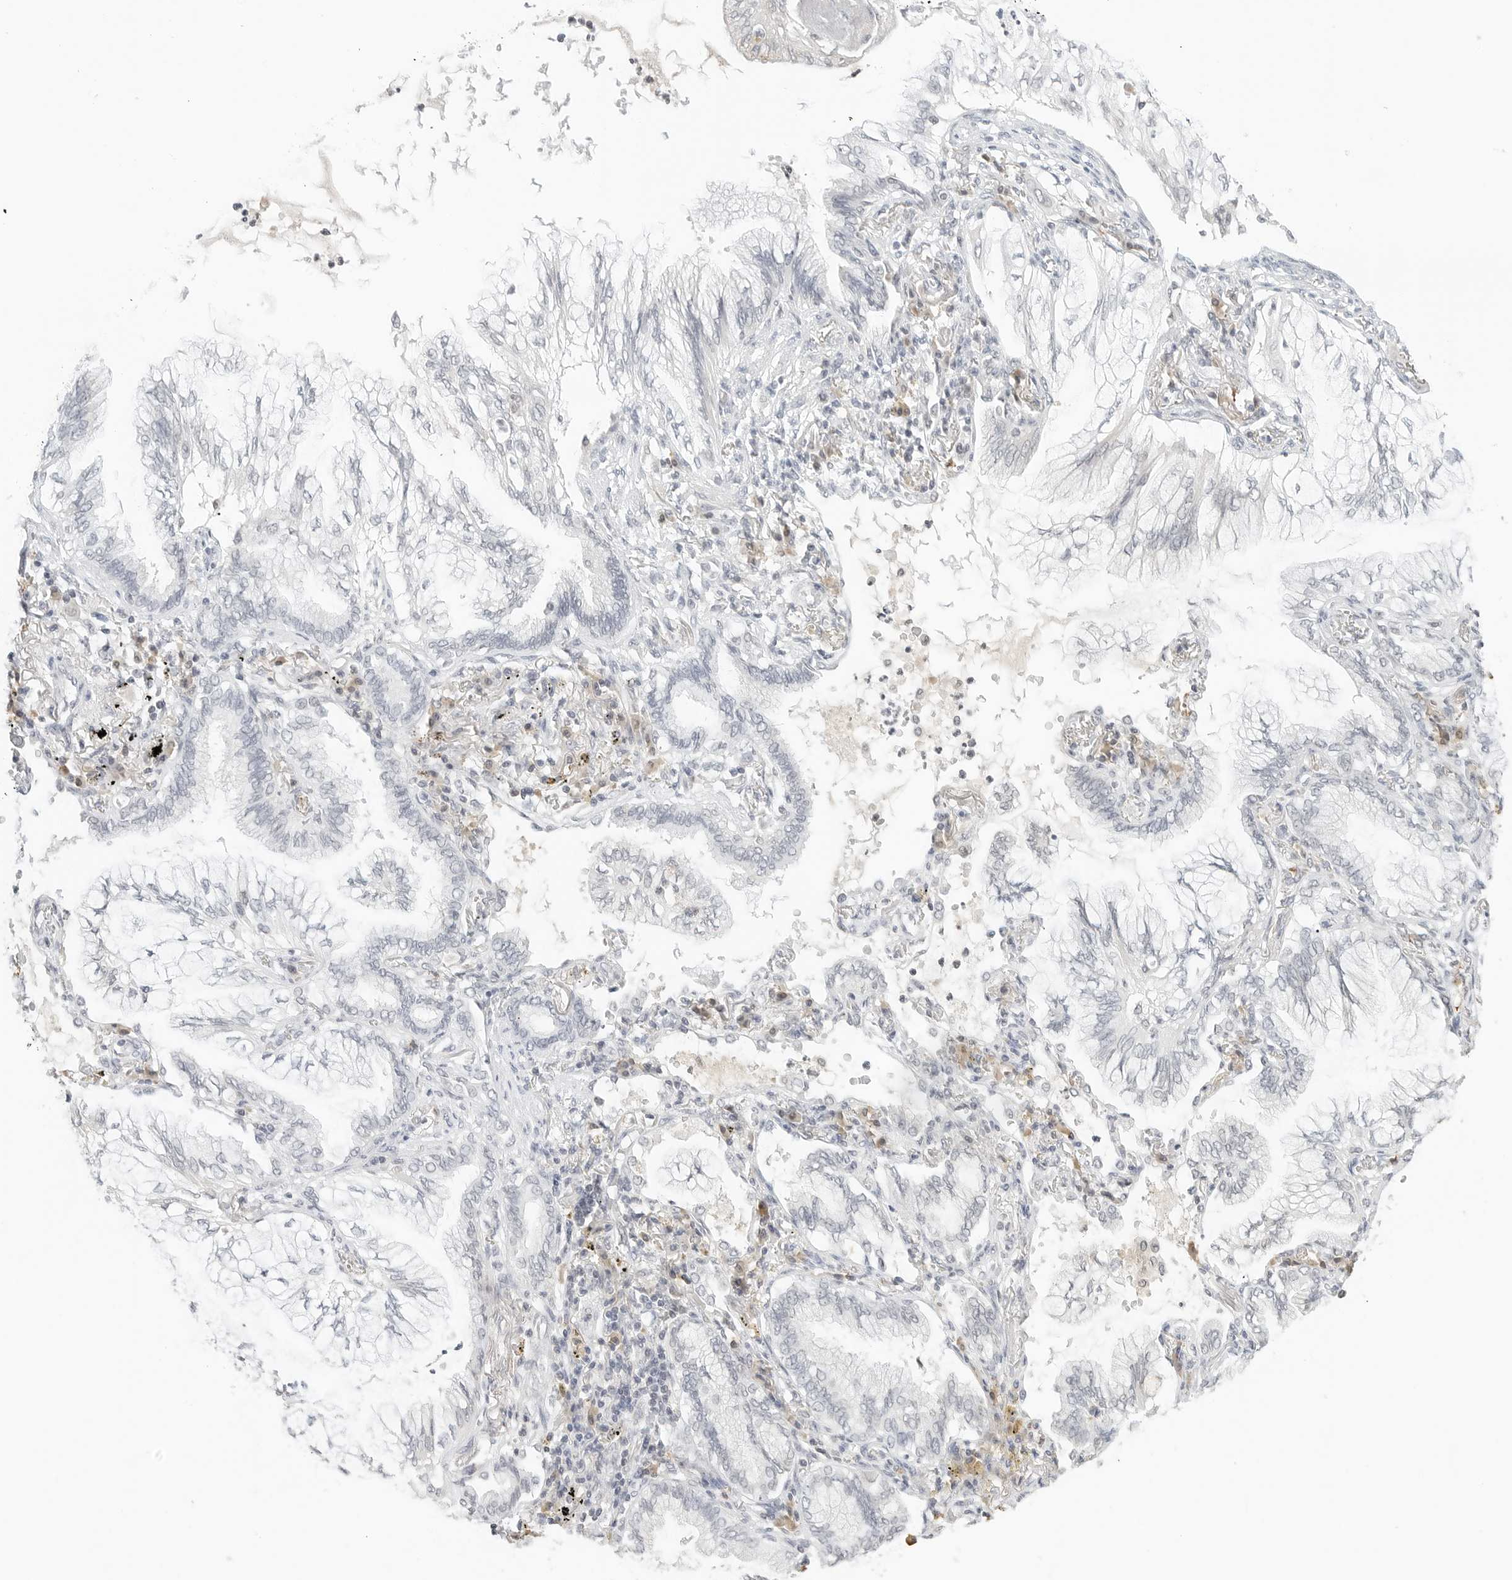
{"staining": {"intensity": "negative", "quantity": "none", "location": "none"}, "tissue": "lung cancer", "cell_type": "Tumor cells", "image_type": "cancer", "snomed": [{"axis": "morphology", "description": "Adenocarcinoma, NOS"}, {"axis": "topography", "description": "Lung"}], "caption": "This is a micrograph of immunohistochemistry staining of lung adenocarcinoma, which shows no staining in tumor cells. Brightfield microscopy of immunohistochemistry stained with DAB (3,3'-diaminobenzidine) (brown) and hematoxylin (blue), captured at high magnification.", "gene": "NEO1", "patient": {"sex": "female", "age": 70}}